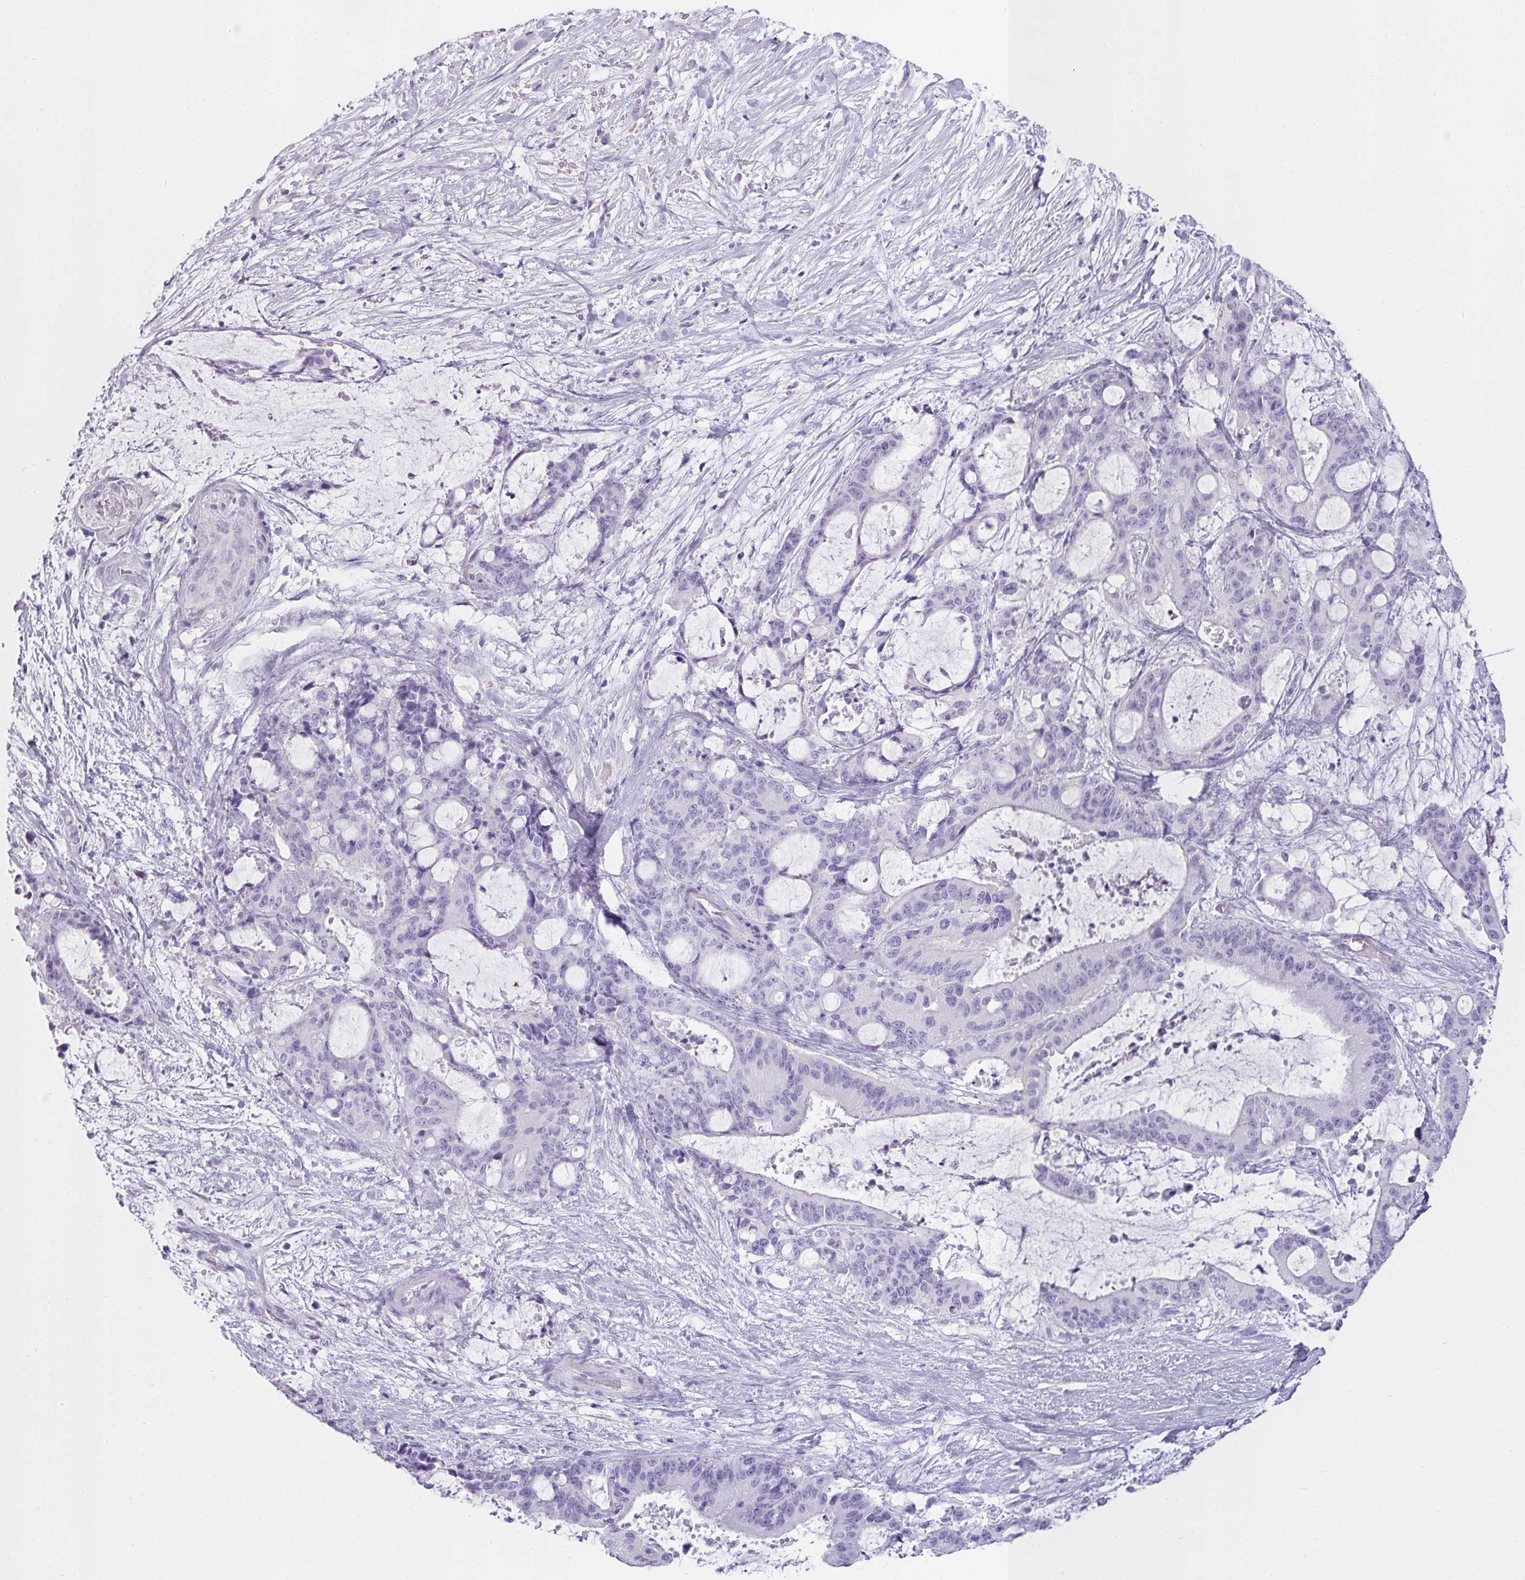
{"staining": {"intensity": "negative", "quantity": "none", "location": "none"}, "tissue": "liver cancer", "cell_type": "Tumor cells", "image_type": "cancer", "snomed": [{"axis": "morphology", "description": "Normal tissue, NOS"}, {"axis": "morphology", "description": "Cholangiocarcinoma"}, {"axis": "topography", "description": "Liver"}, {"axis": "topography", "description": "Peripheral nerve tissue"}], "caption": "Human liver cancer stained for a protein using immunohistochemistry (IHC) exhibits no positivity in tumor cells.", "gene": "VCY1B", "patient": {"sex": "female", "age": 73}}